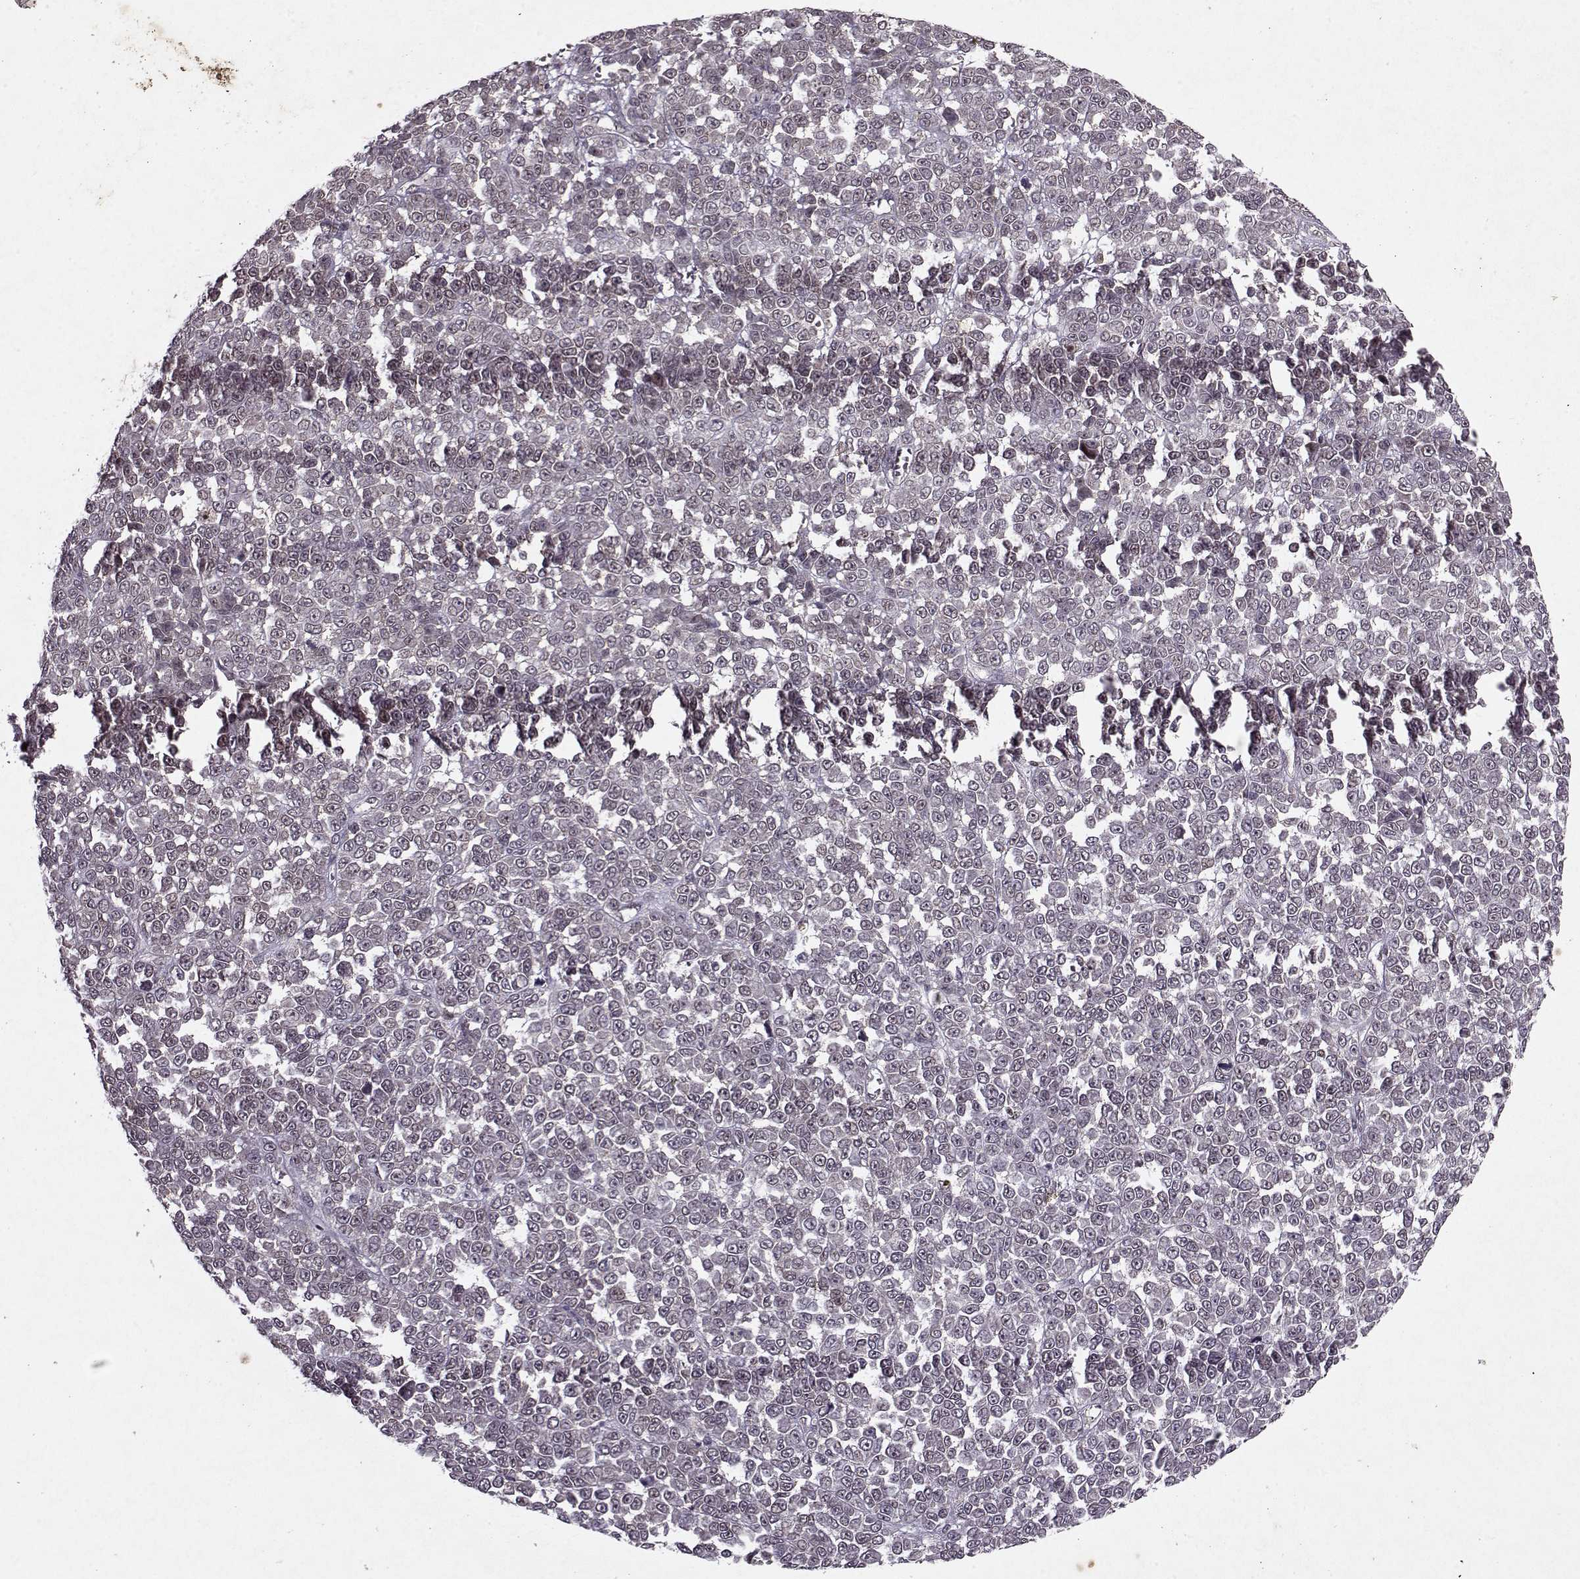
{"staining": {"intensity": "negative", "quantity": "none", "location": "none"}, "tissue": "melanoma", "cell_type": "Tumor cells", "image_type": "cancer", "snomed": [{"axis": "morphology", "description": "Malignant melanoma, NOS"}, {"axis": "topography", "description": "Skin"}], "caption": "An image of human melanoma is negative for staining in tumor cells.", "gene": "PSMA7", "patient": {"sex": "female", "age": 95}}